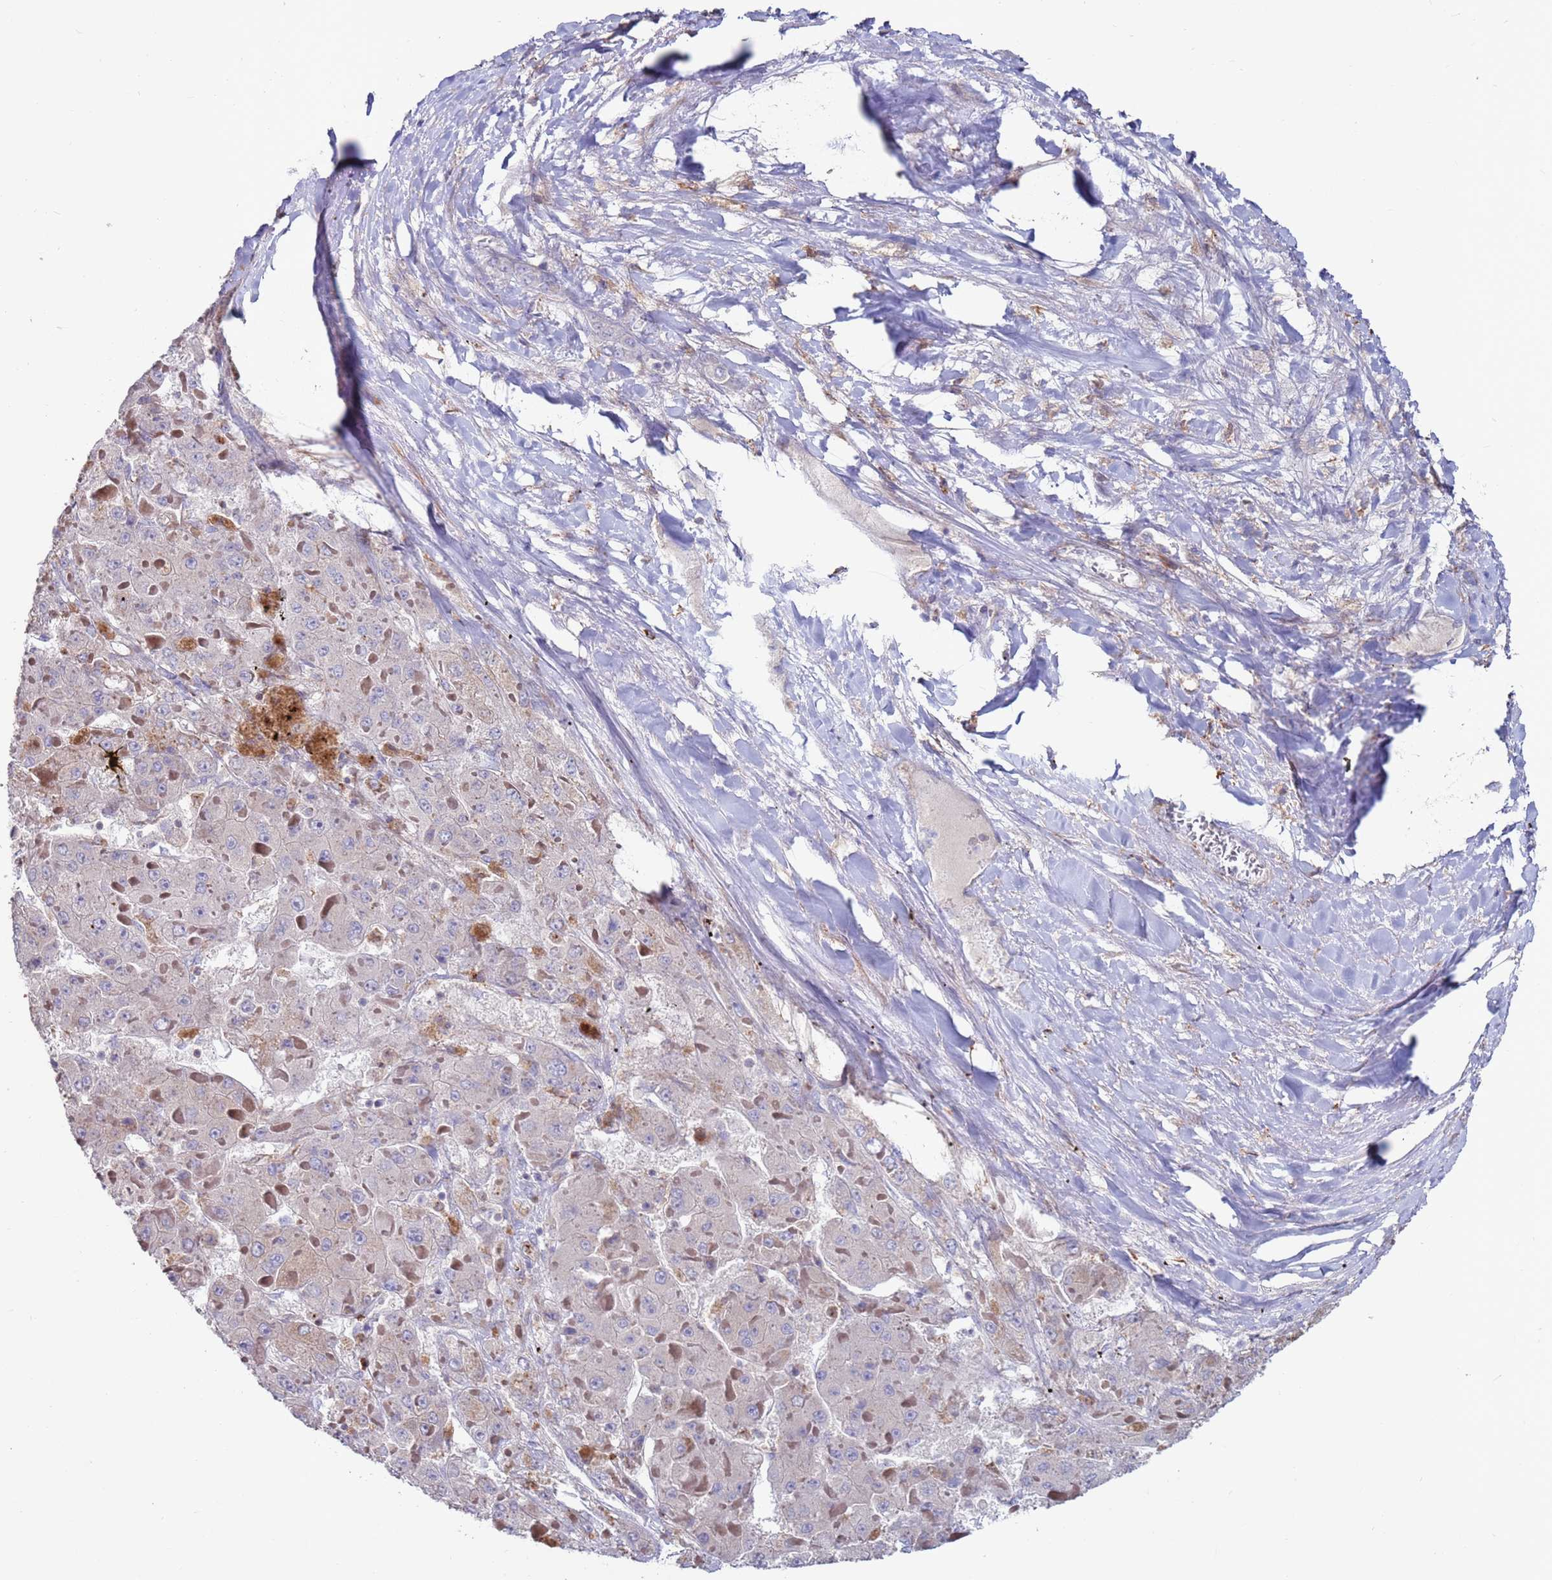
{"staining": {"intensity": "weak", "quantity": "<25%", "location": "cytoplasmic/membranous"}, "tissue": "liver cancer", "cell_type": "Tumor cells", "image_type": "cancer", "snomed": [{"axis": "morphology", "description": "Carcinoma, Hepatocellular, NOS"}, {"axis": "topography", "description": "Liver"}], "caption": "Immunohistochemistry image of neoplastic tissue: human liver hepatocellular carcinoma stained with DAB displays no significant protein positivity in tumor cells.", "gene": "GREB1L", "patient": {"sex": "female", "age": 73}}